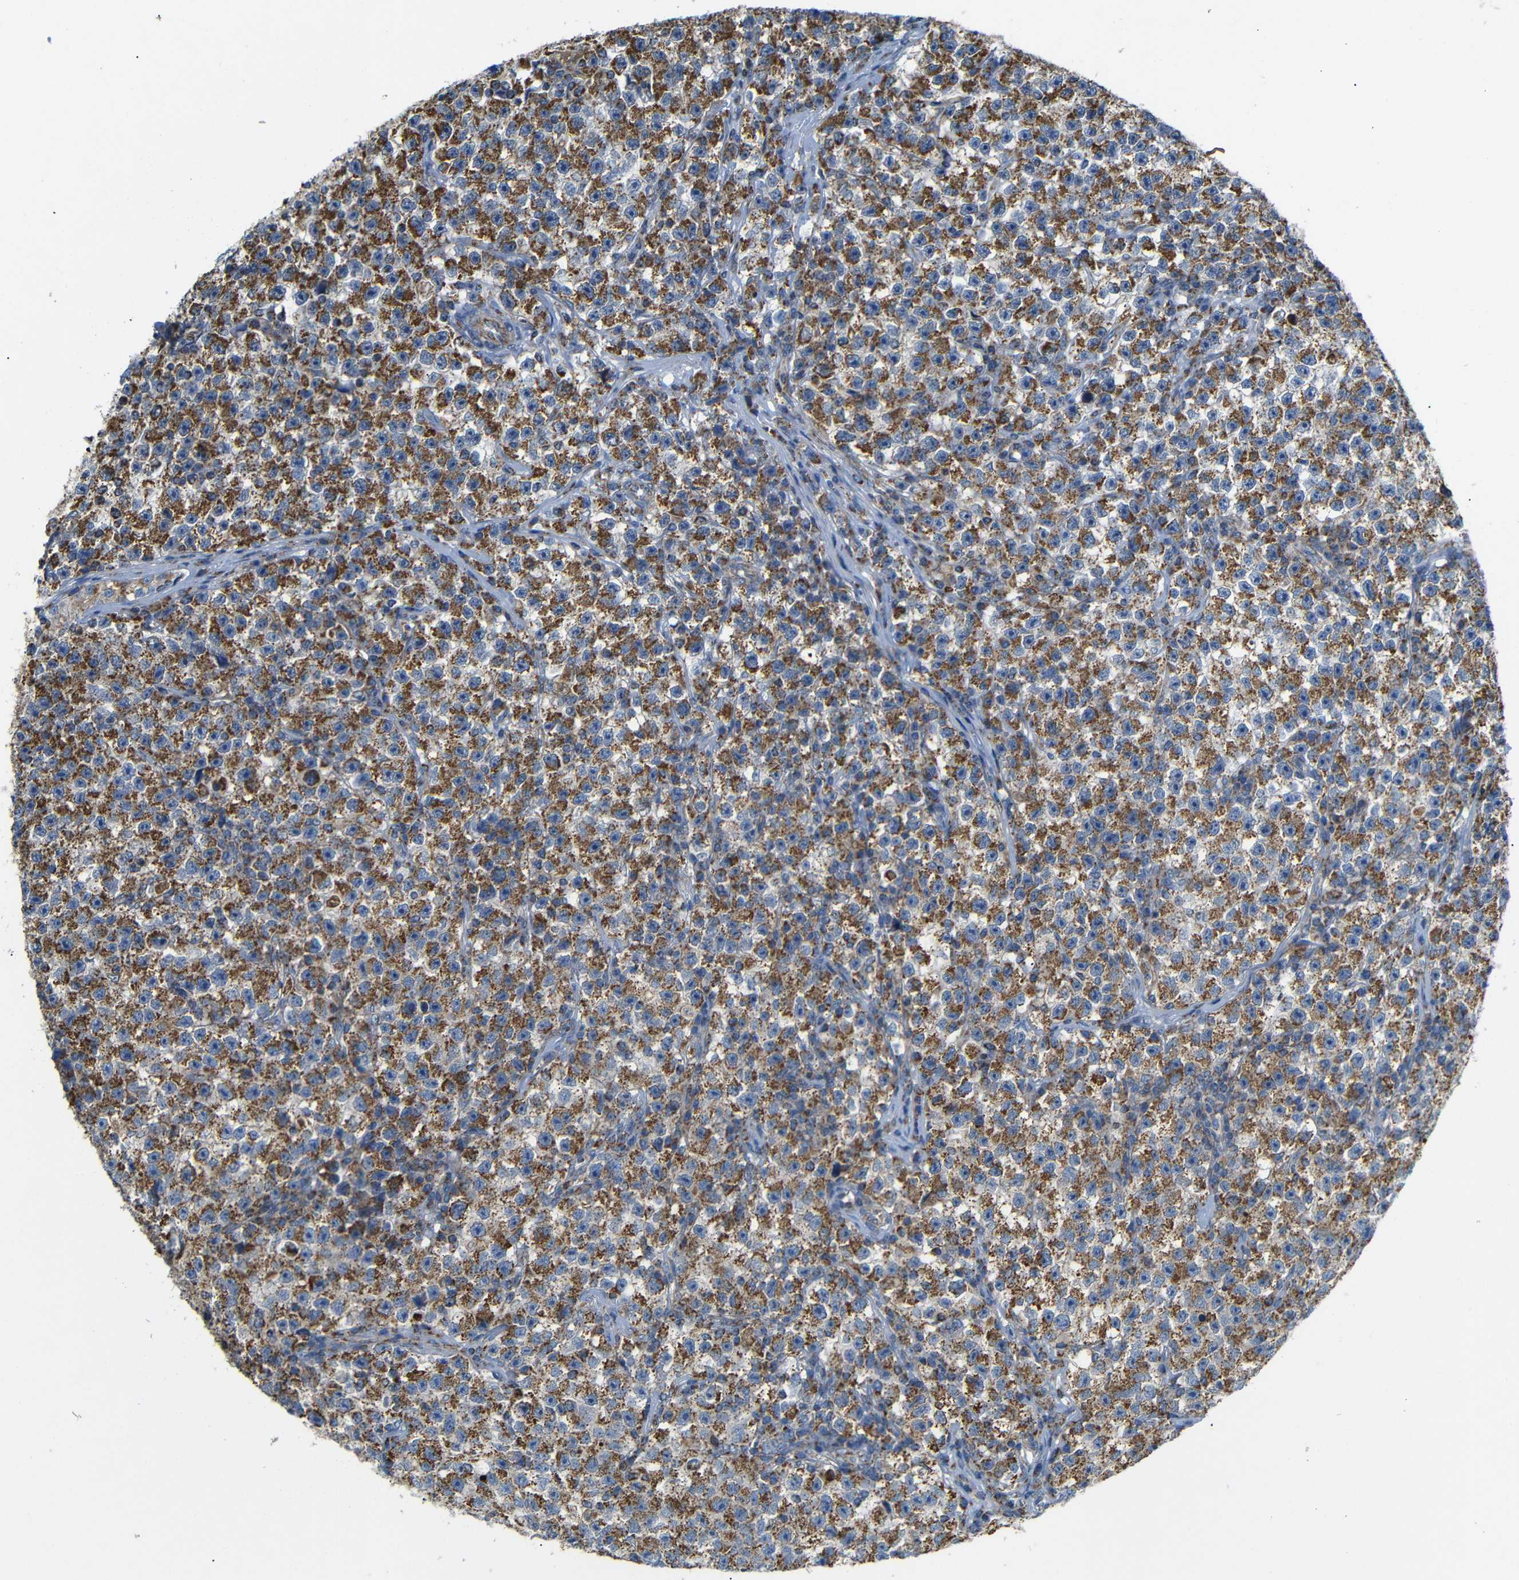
{"staining": {"intensity": "strong", "quantity": ">75%", "location": "cytoplasmic/membranous"}, "tissue": "testis cancer", "cell_type": "Tumor cells", "image_type": "cancer", "snomed": [{"axis": "morphology", "description": "Seminoma, NOS"}, {"axis": "topography", "description": "Testis"}], "caption": "Testis cancer (seminoma) stained with IHC reveals strong cytoplasmic/membranous positivity in about >75% of tumor cells. (brown staining indicates protein expression, while blue staining denotes nuclei).", "gene": "FAM171B", "patient": {"sex": "male", "age": 22}}